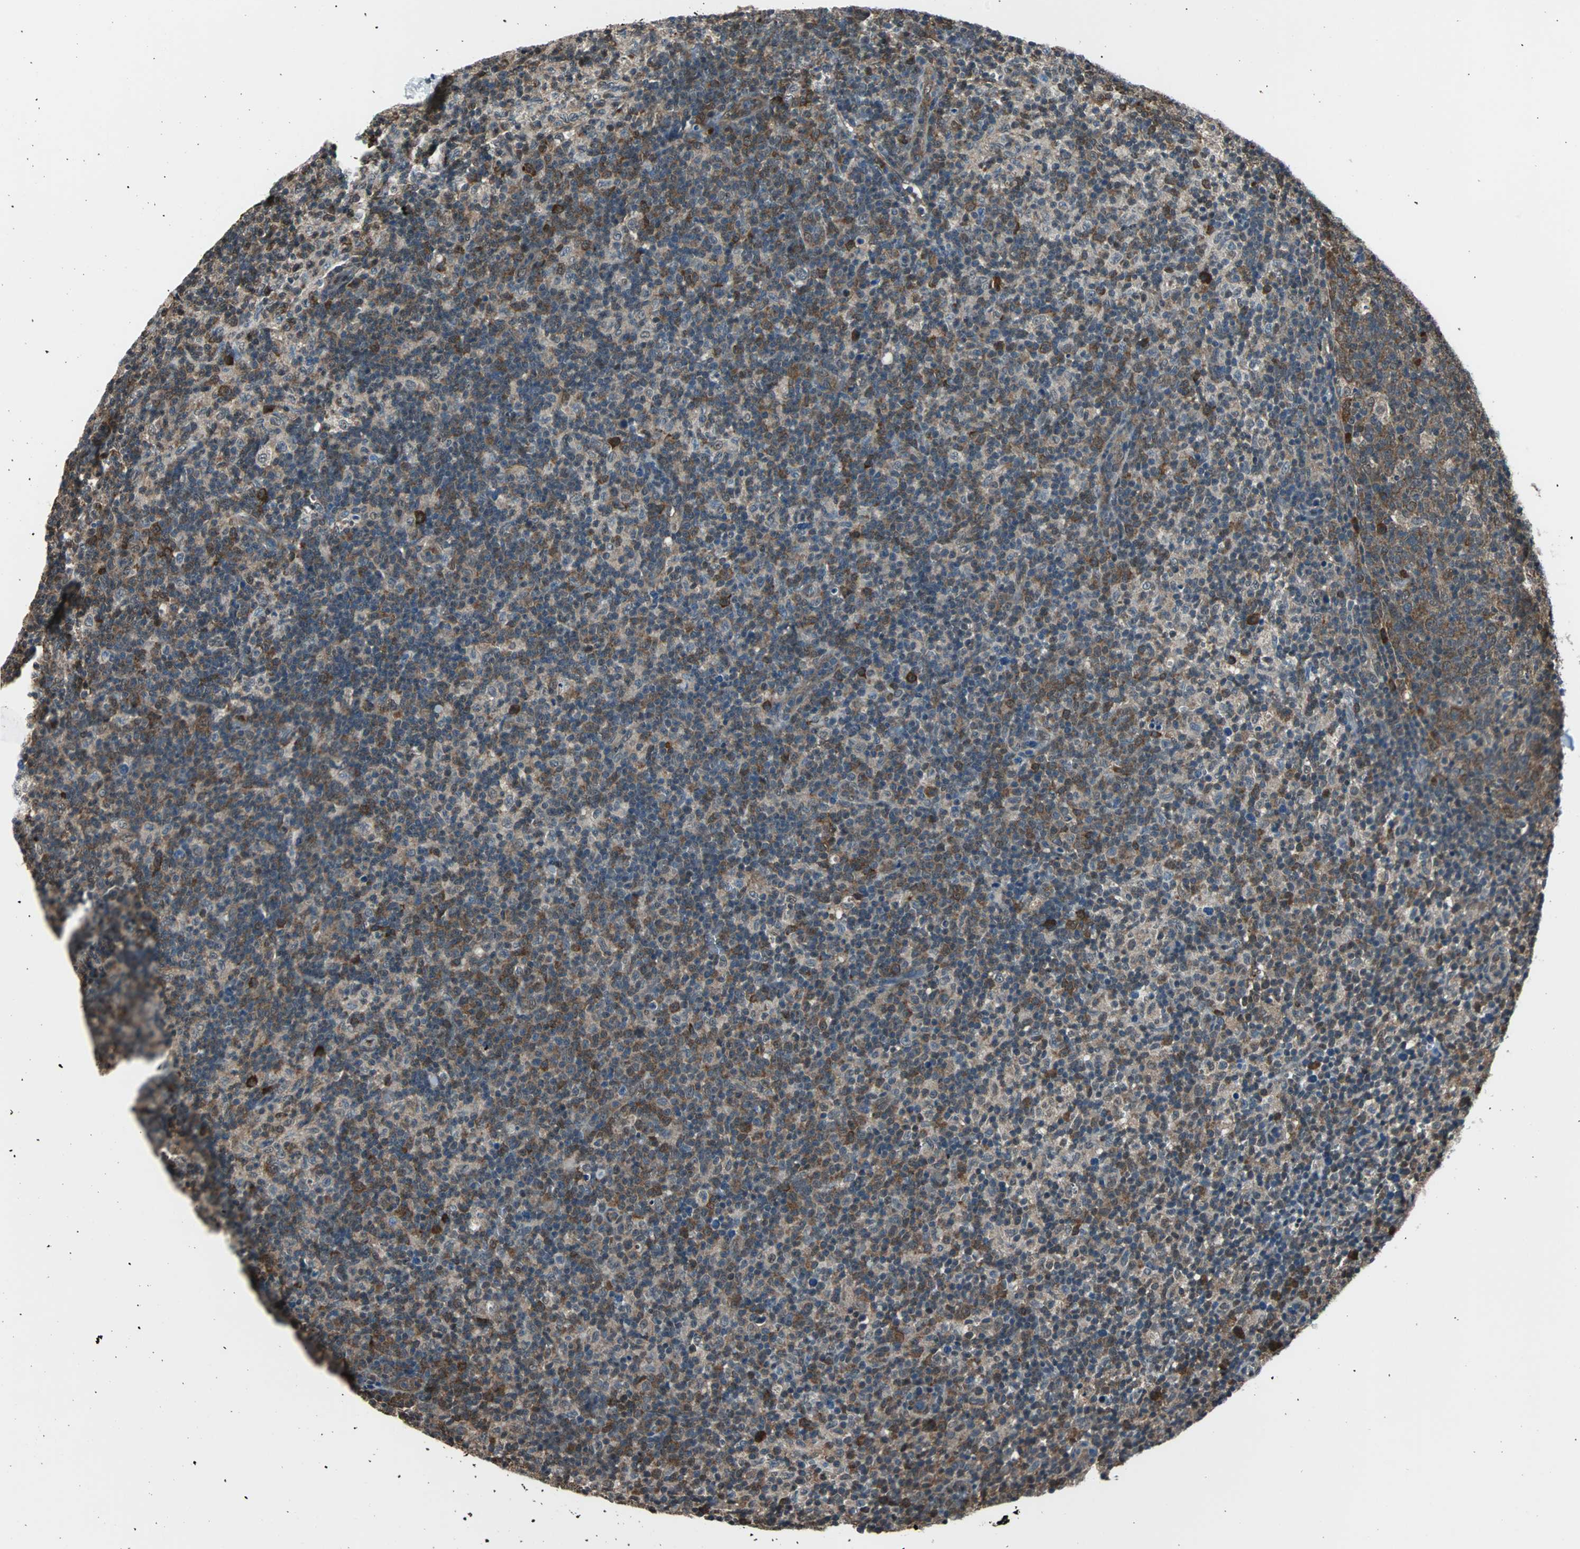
{"staining": {"intensity": "moderate", "quantity": ">75%", "location": "cytoplasmic/membranous"}, "tissue": "lymph node", "cell_type": "Germinal center cells", "image_type": "normal", "snomed": [{"axis": "morphology", "description": "Normal tissue, NOS"}, {"axis": "morphology", "description": "Inflammation, NOS"}, {"axis": "topography", "description": "Lymph node"}], "caption": "Moderate cytoplasmic/membranous staining for a protein is present in approximately >75% of germinal center cells of normal lymph node using immunohistochemistry (IHC).", "gene": "VCP", "patient": {"sex": "male", "age": 55}}